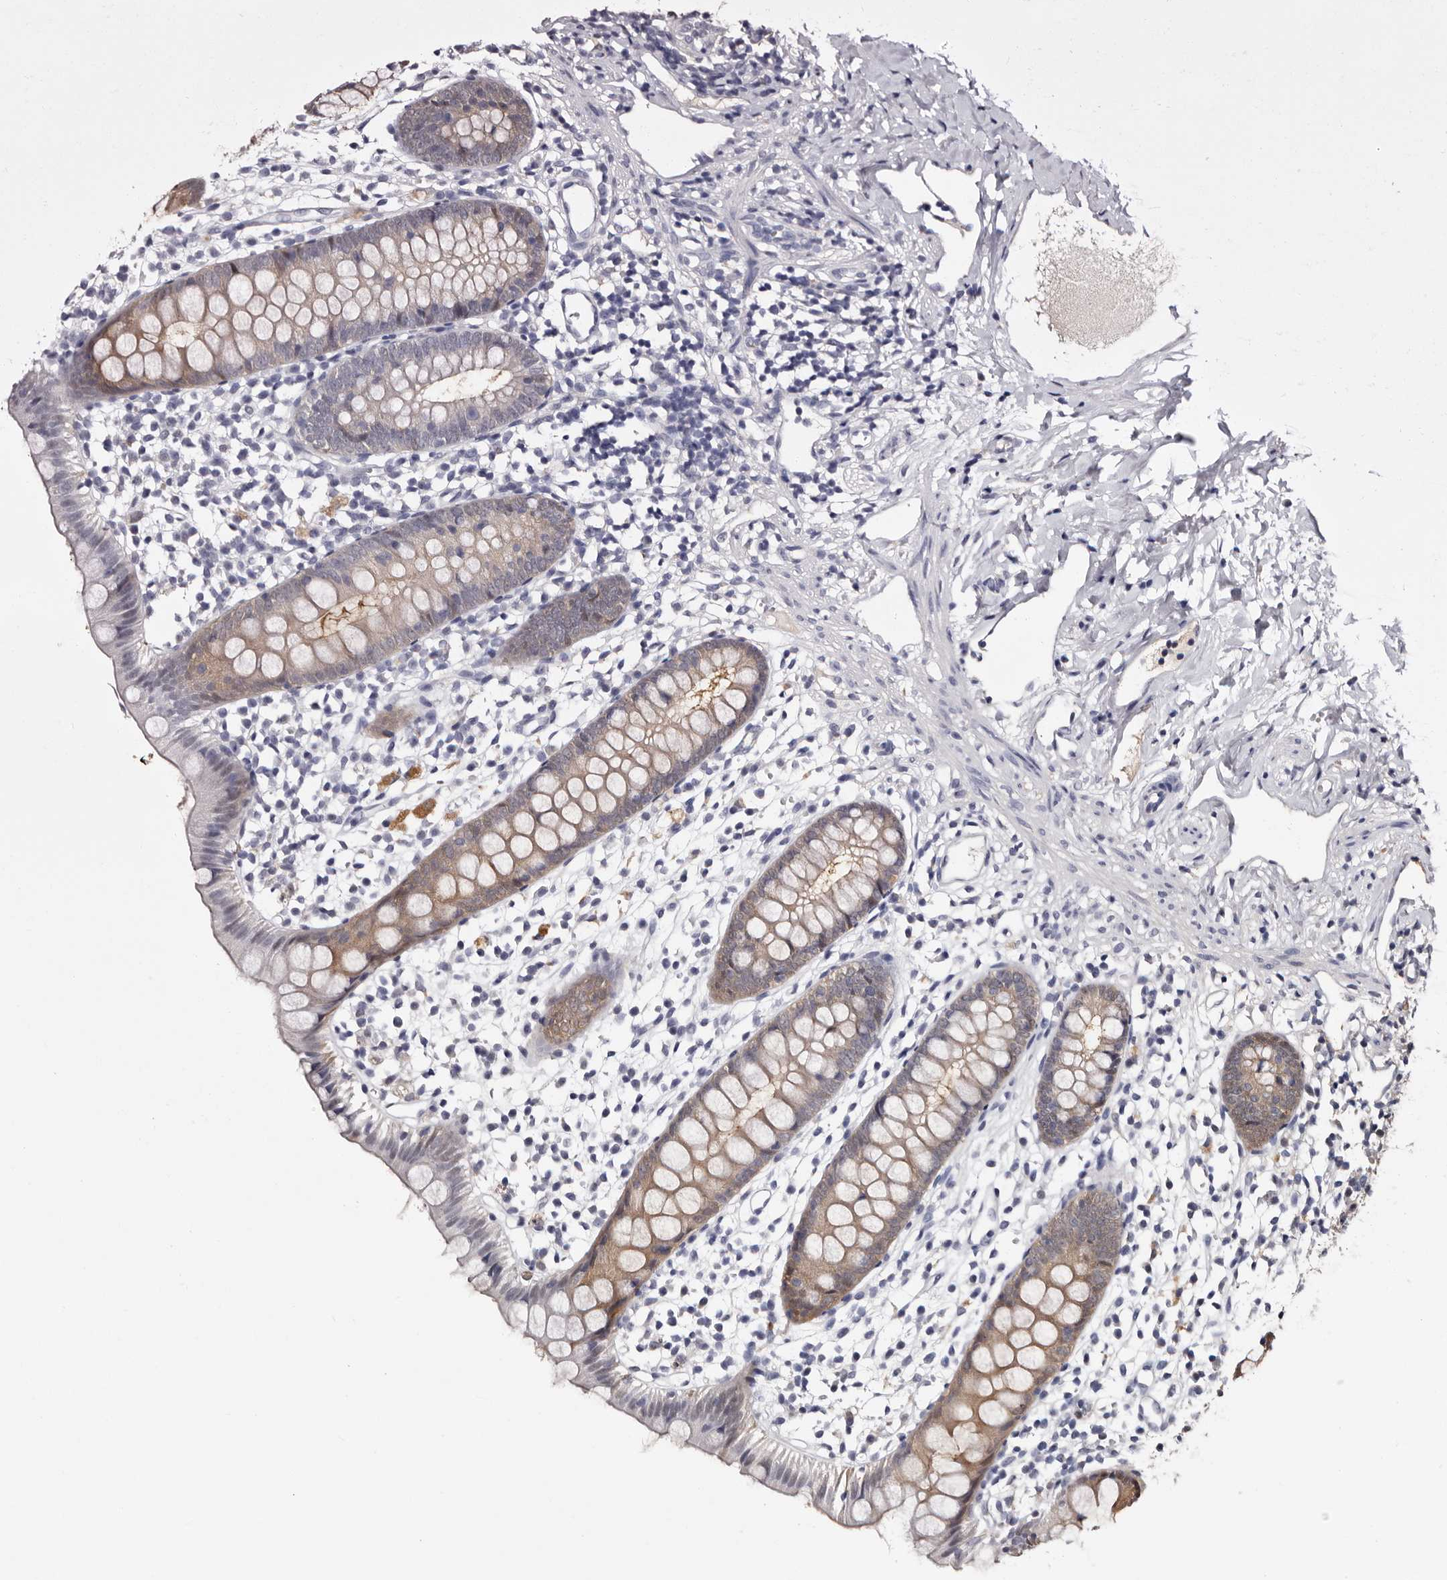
{"staining": {"intensity": "weak", "quantity": "25%-75%", "location": "cytoplasmic/membranous"}, "tissue": "appendix", "cell_type": "Glandular cells", "image_type": "normal", "snomed": [{"axis": "morphology", "description": "Normal tissue, NOS"}, {"axis": "topography", "description": "Appendix"}], "caption": "Appendix stained with a brown dye reveals weak cytoplasmic/membranous positive expression in approximately 25%-75% of glandular cells.", "gene": "DNPH1", "patient": {"sex": "female", "age": 20}}